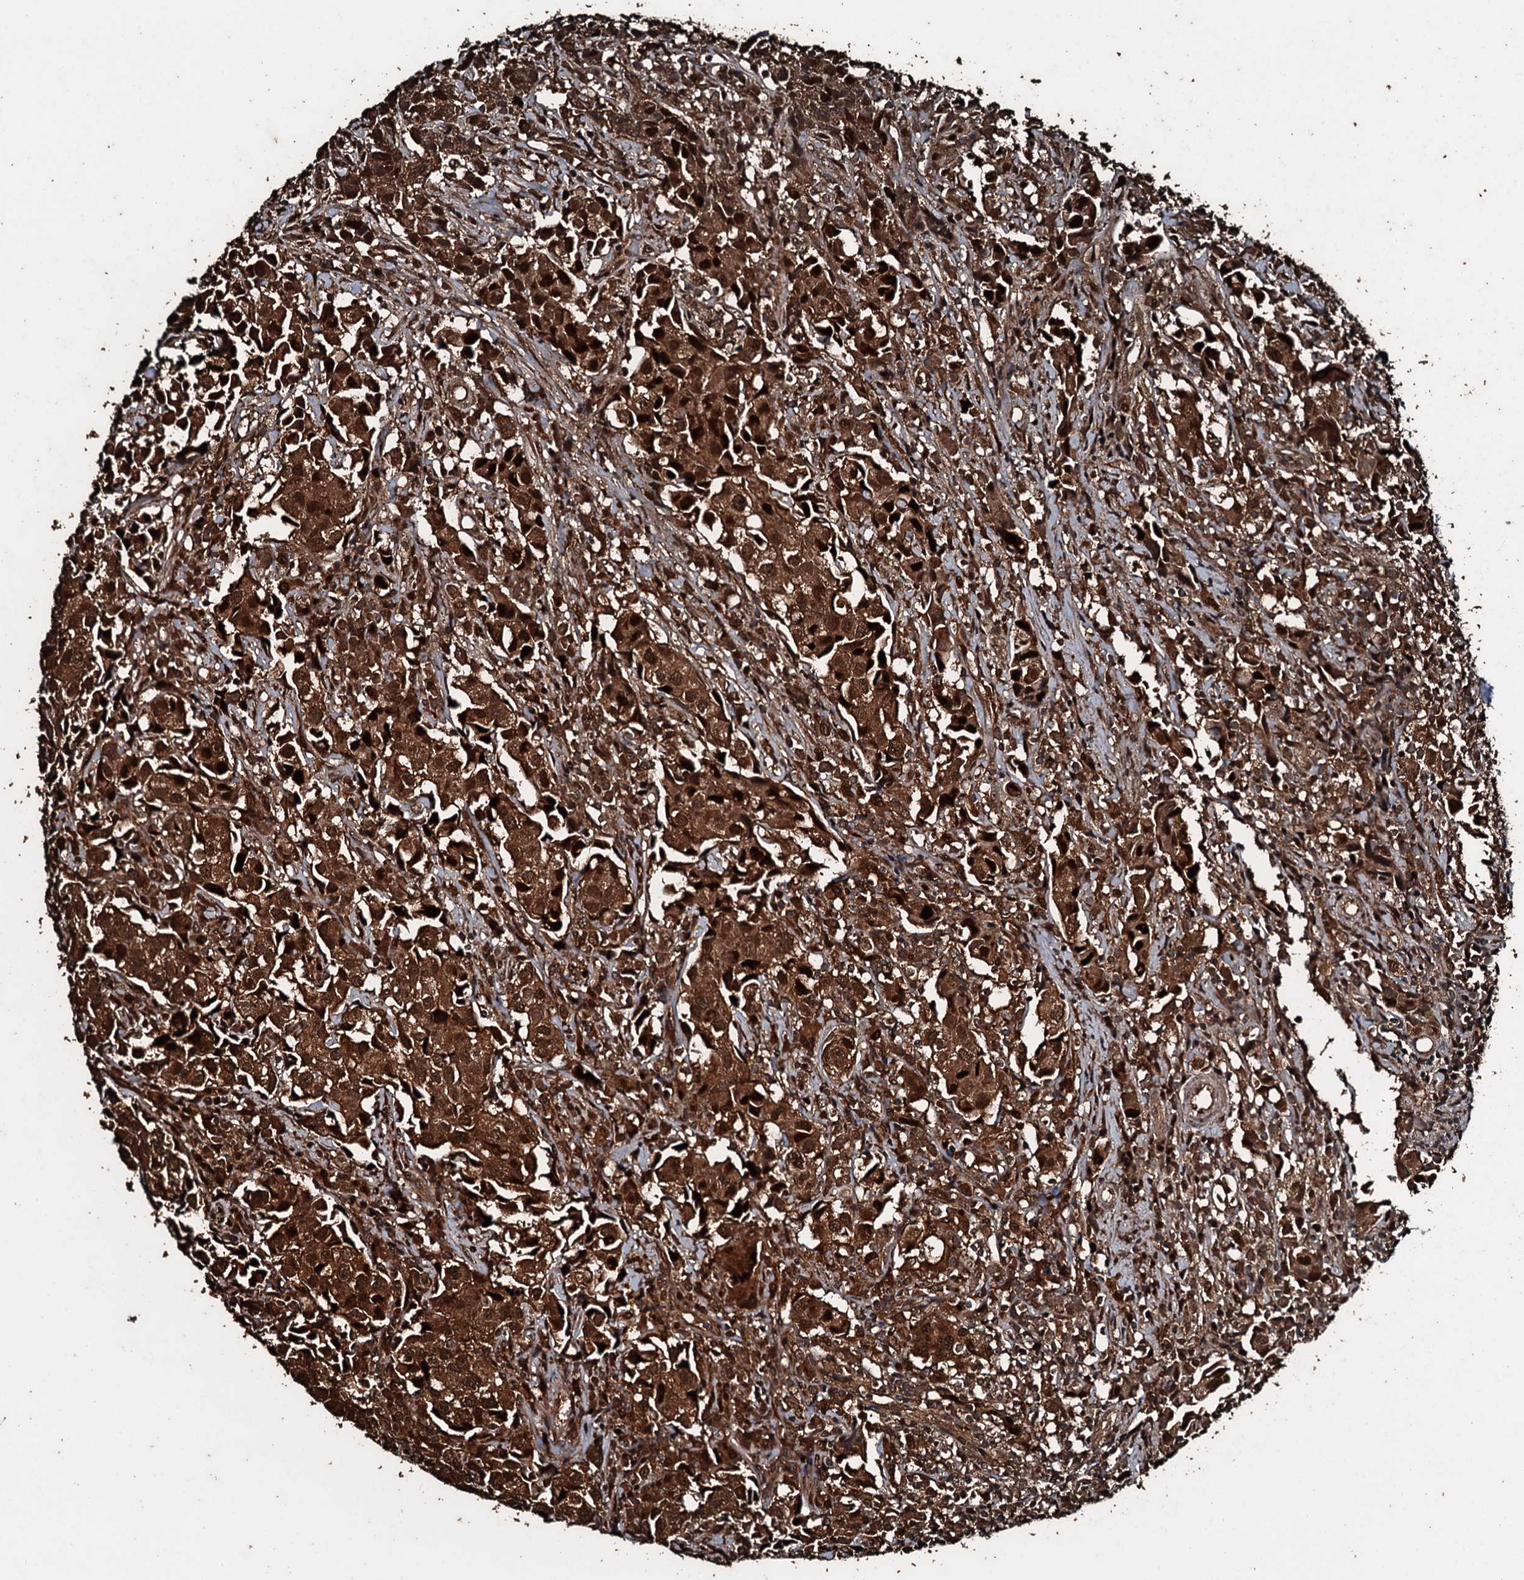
{"staining": {"intensity": "strong", "quantity": ">75%", "location": "cytoplasmic/membranous,nuclear"}, "tissue": "urothelial cancer", "cell_type": "Tumor cells", "image_type": "cancer", "snomed": [{"axis": "morphology", "description": "Urothelial carcinoma, High grade"}, {"axis": "topography", "description": "Urinary bladder"}], "caption": "Human urothelial carcinoma (high-grade) stained with a protein marker reveals strong staining in tumor cells.", "gene": "FAAP24", "patient": {"sex": "female", "age": 75}}